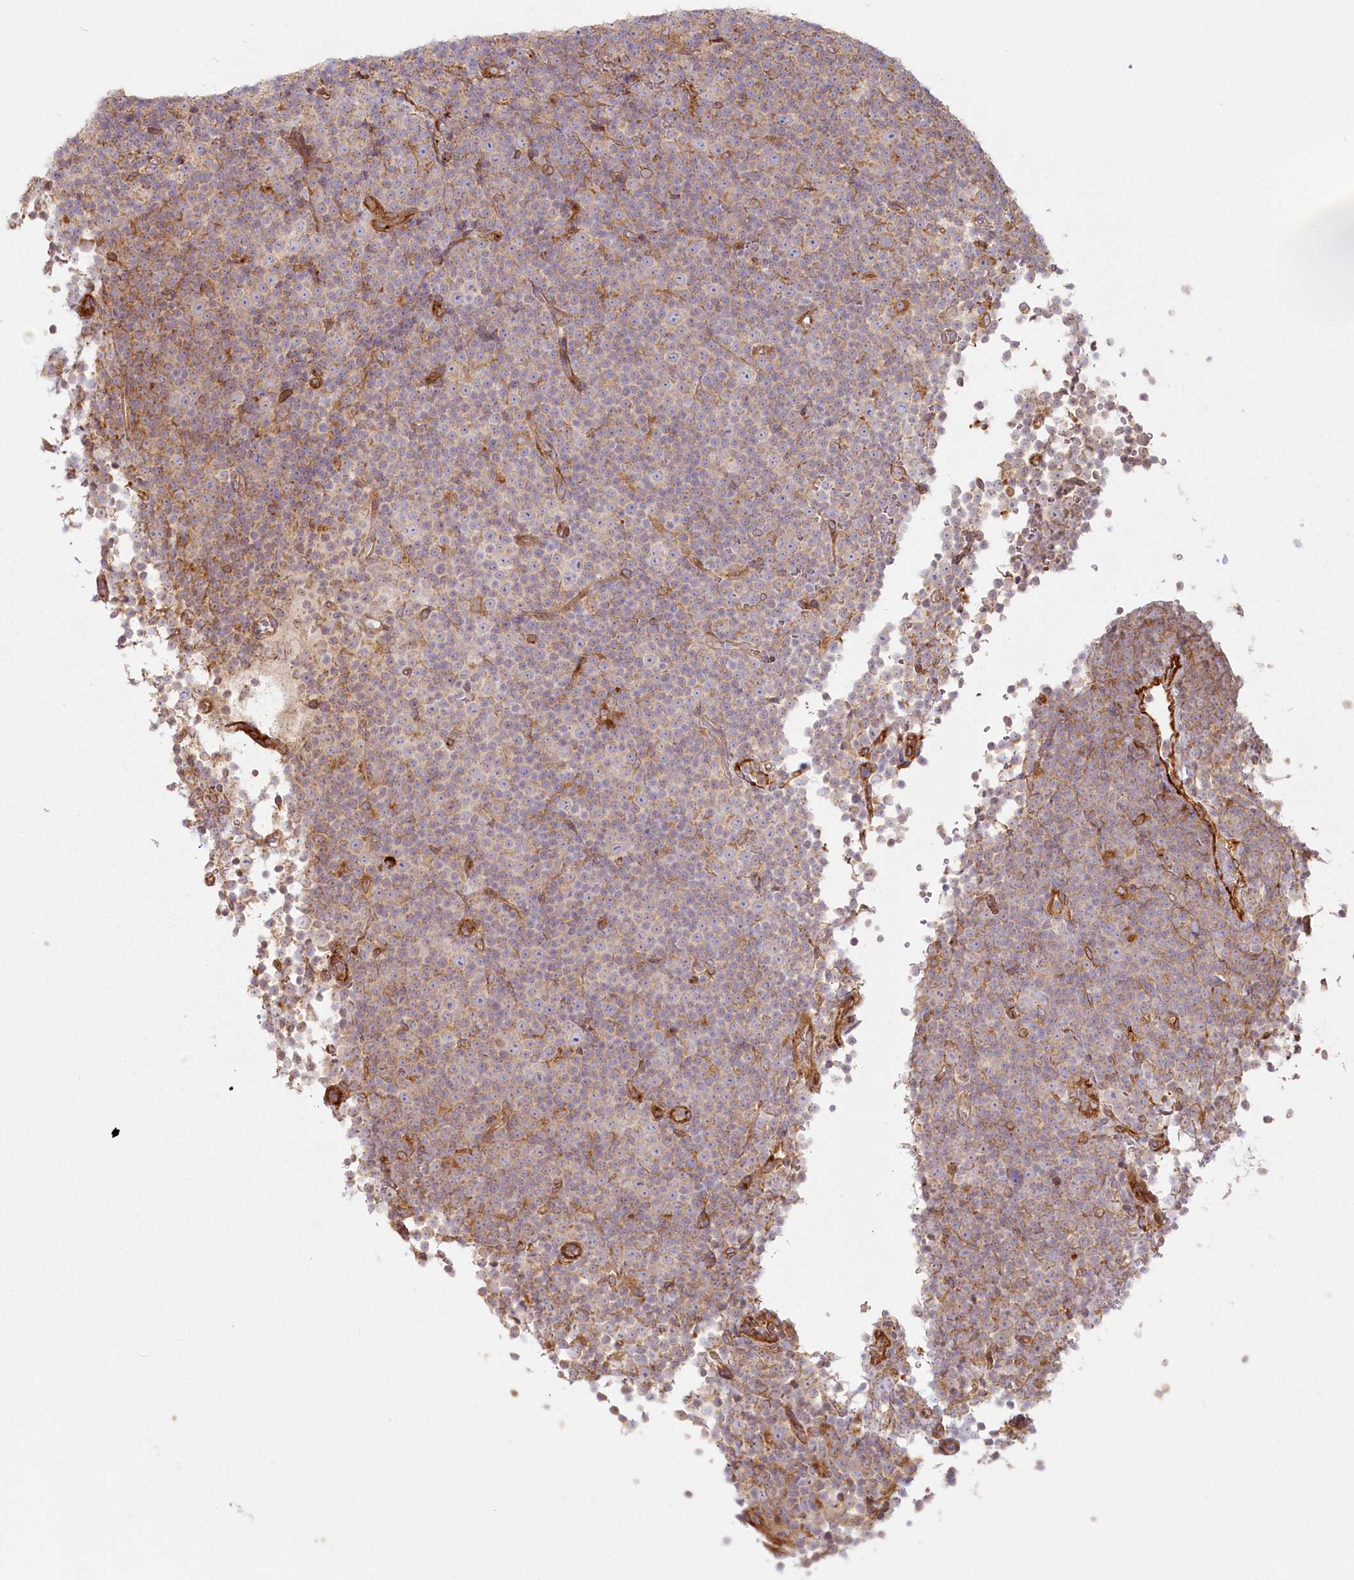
{"staining": {"intensity": "moderate", "quantity": "25%-75%", "location": "cytoplasmic/membranous"}, "tissue": "lymphoma", "cell_type": "Tumor cells", "image_type": "cancer", "snomed": [{"axis": "morphology", "description": "Malignant lymphoma, non-Hodgkin's type, Low grade"}, {"axis": "topography", "description": "Lymph node"}], "caption": "High-magnification brightfield microscopy of lymphoma stained with DAB (brown) and counterstained with hematoxylin (blue). tumor cells exhibit moderate cytoplasmic/membranous positivity is appreciated in approximately25%-75% of cells.", "gene": "HARS2", "patient": {"sex": "female", "age": 67}}